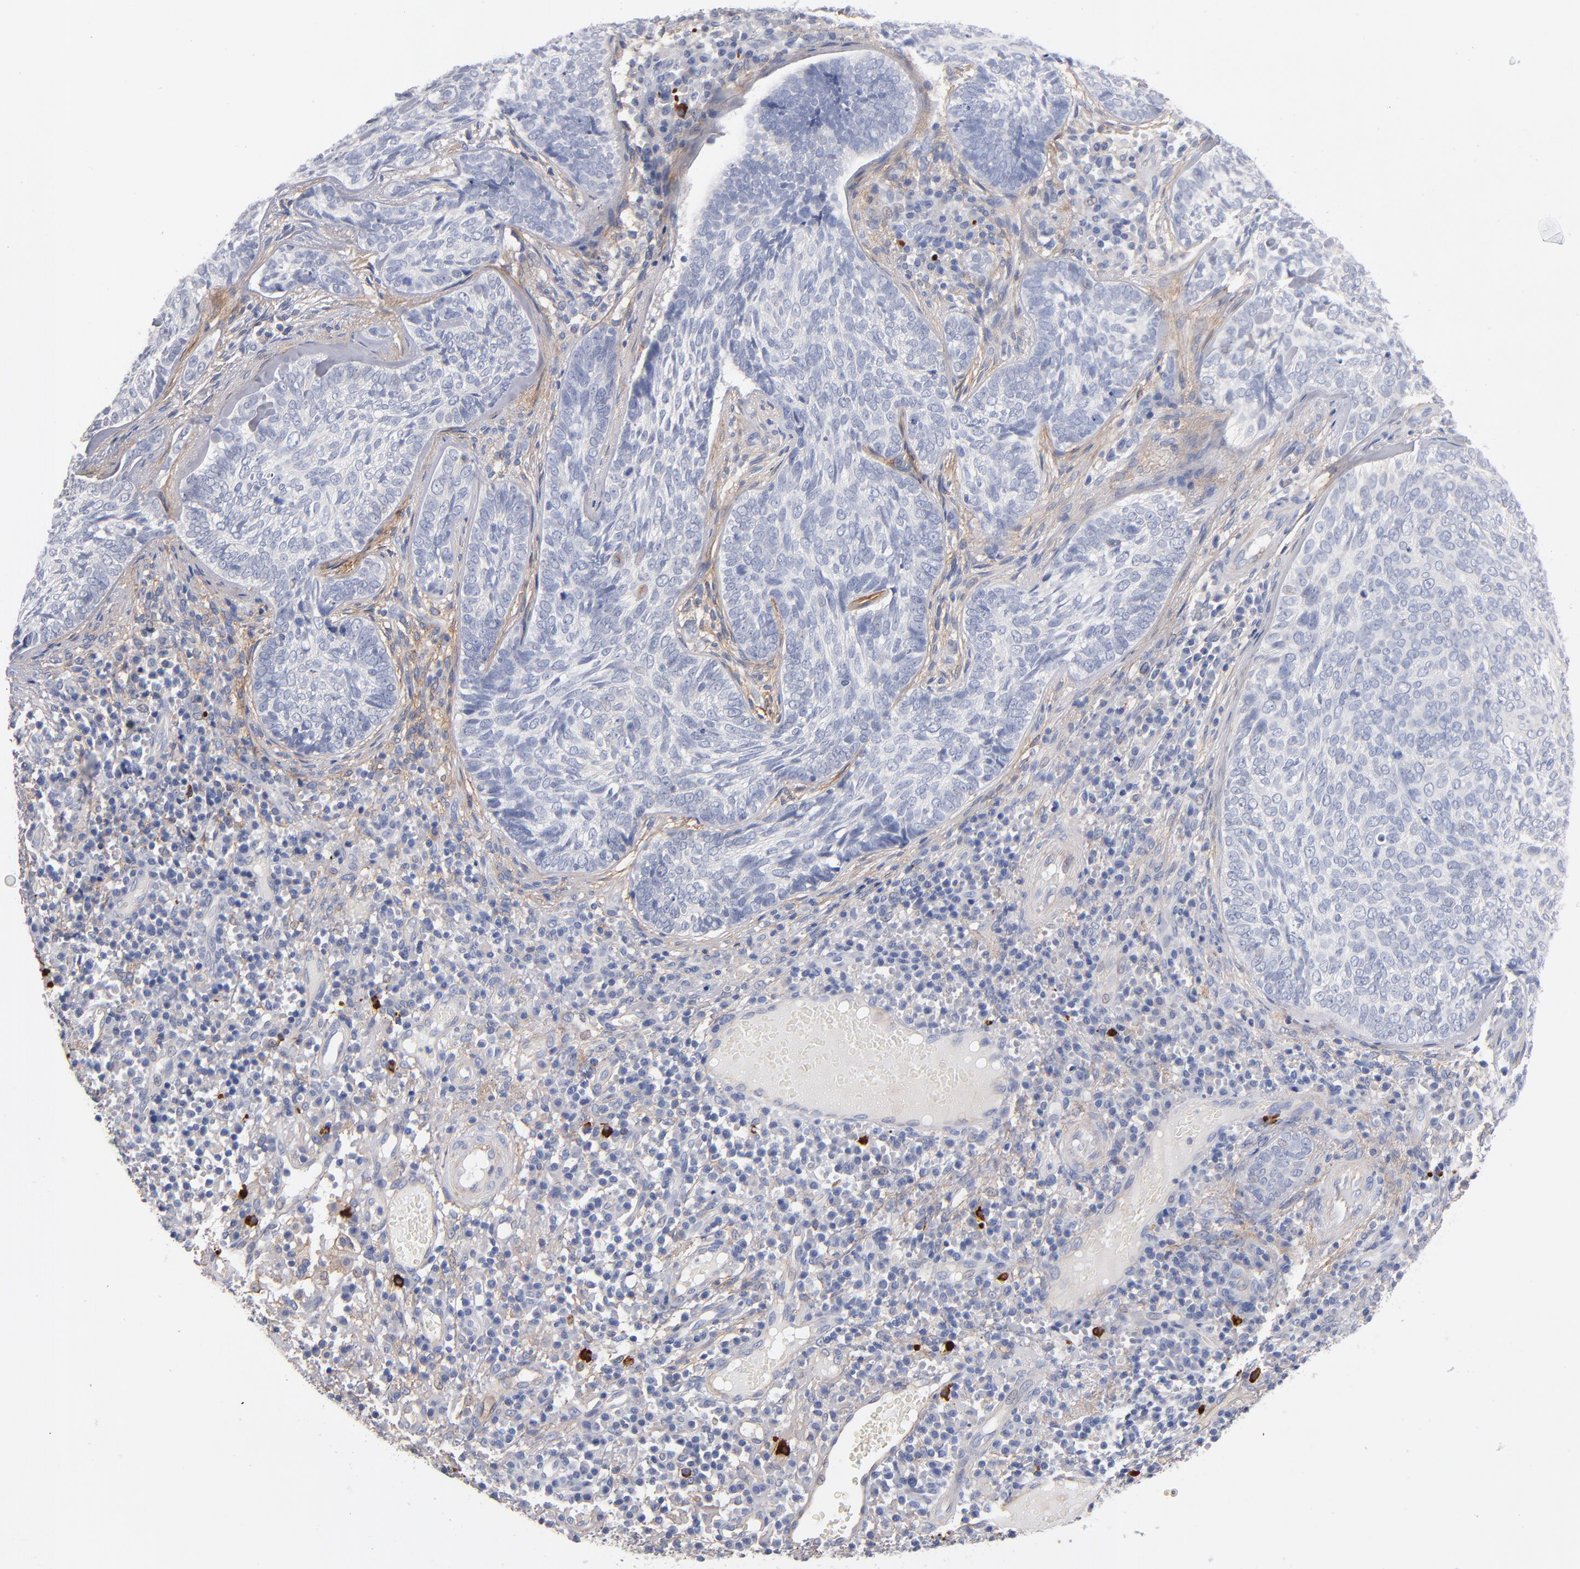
{"staining": {"intensity": "negative", "quantity": "none", "location": "none"}, "tissue": "skin cancer", "cell_type": "Tumor cells", "image_type": "cancer", "snomed": [{"axis": "morphology", "description": "Basal cell carcinoma"}, {"axis": "topography", "description": "Skin"}], "caption": "There is no significant positivity in tumor cells of skin basal cell carcinoma.", "gene": "PLSCR4", "patient": {"sex": "male", "age": 72}}